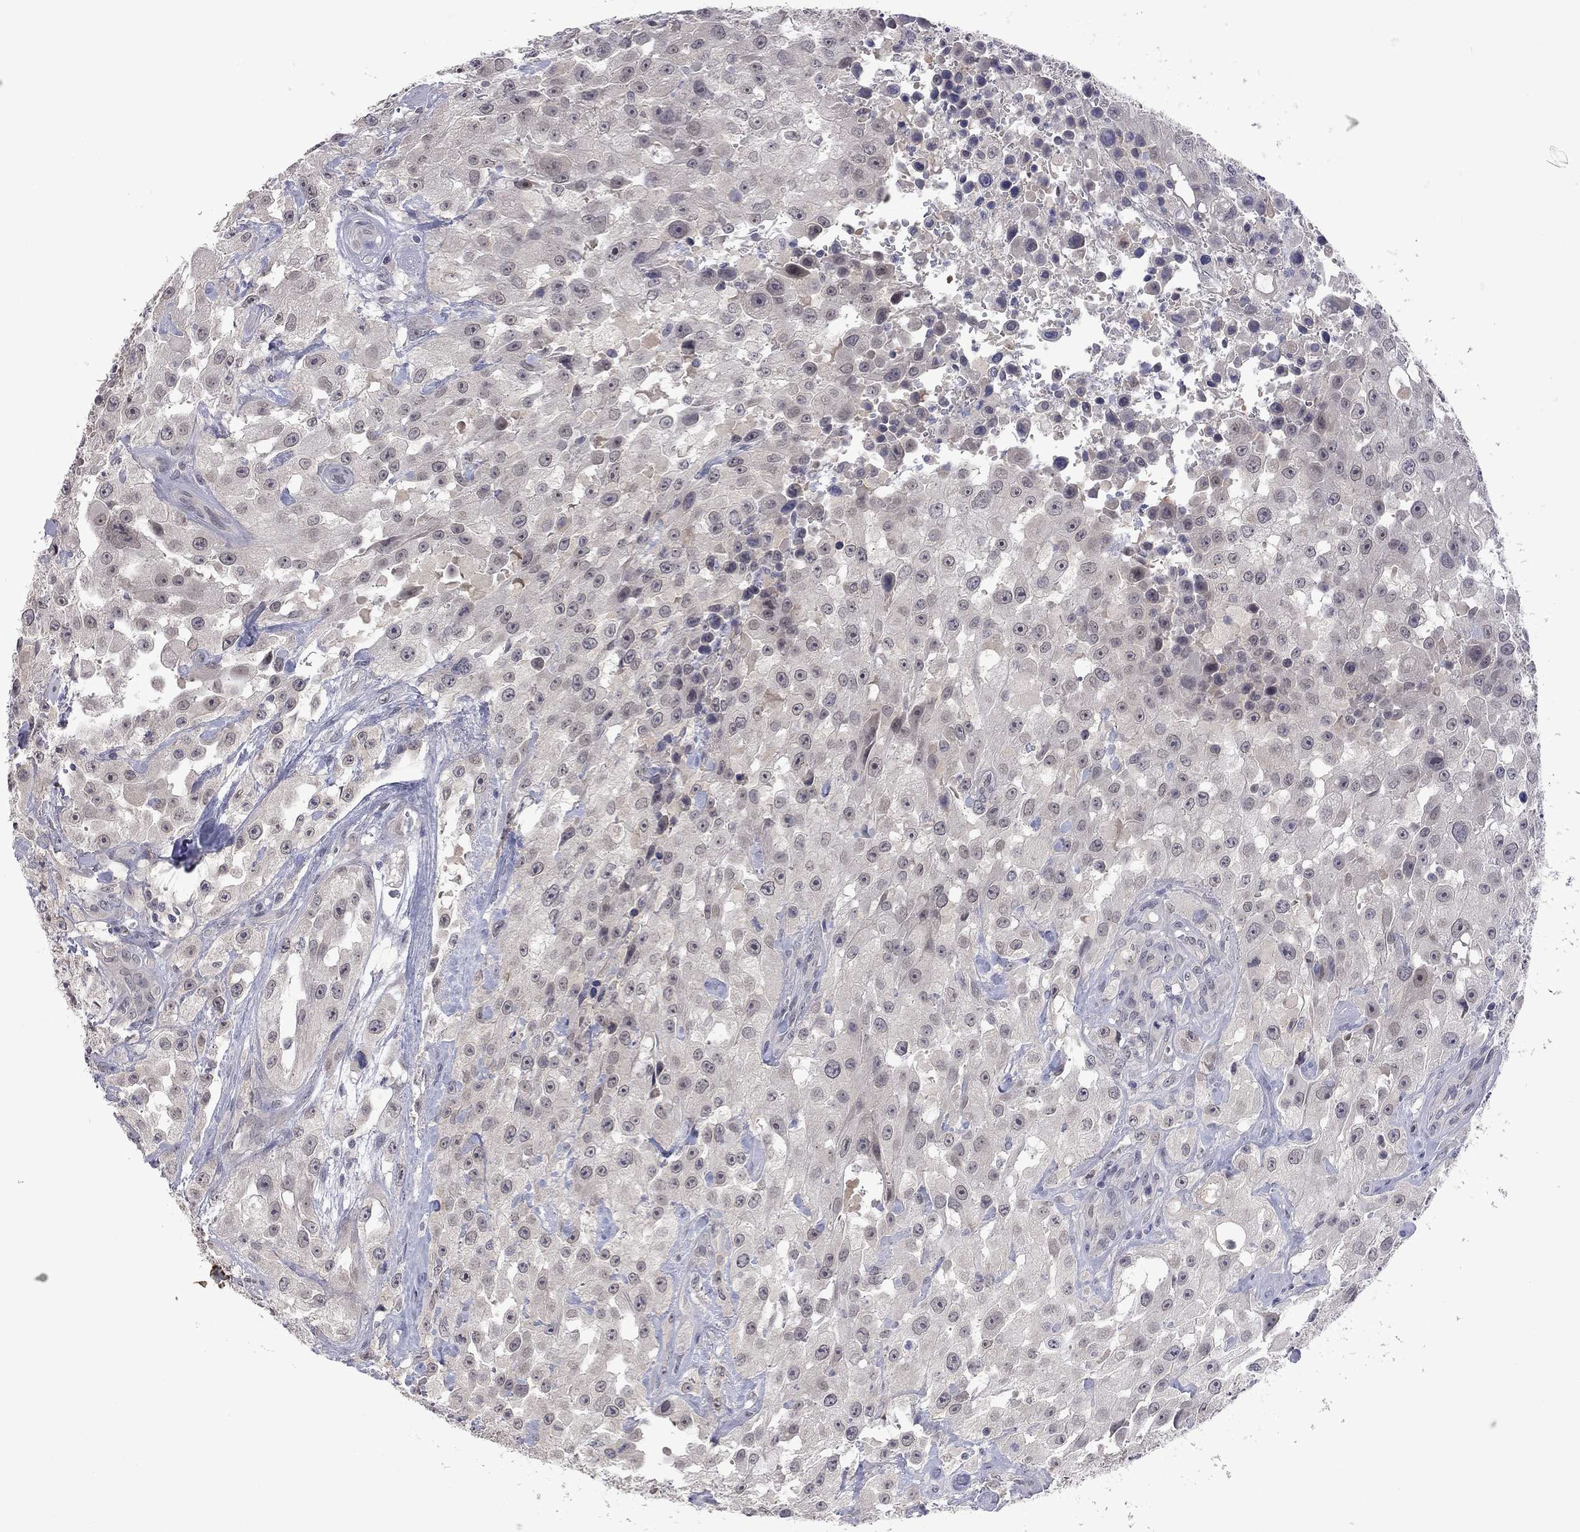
{"staining": {"intensity": "negative", "quantity": "none", "location": "none"}, "tissue": "urothelial cancer", "cell_type": "Tumor cells", "image_type": "cancer", "snomed": [{"axis": "morphology", "description": "Urothelial carcinoma, High grade"}, {"axis": "topography", "description": "Urinary bladder"}], "caption": "A high-resolution micrograph shows immunohistochemistry (IHC) staining of high-grade urothelial carcinoma, which exhibits no significant staining in tumor cells.", "gene": "FABP12", "patient": {"sex": "male", "age": 79}}